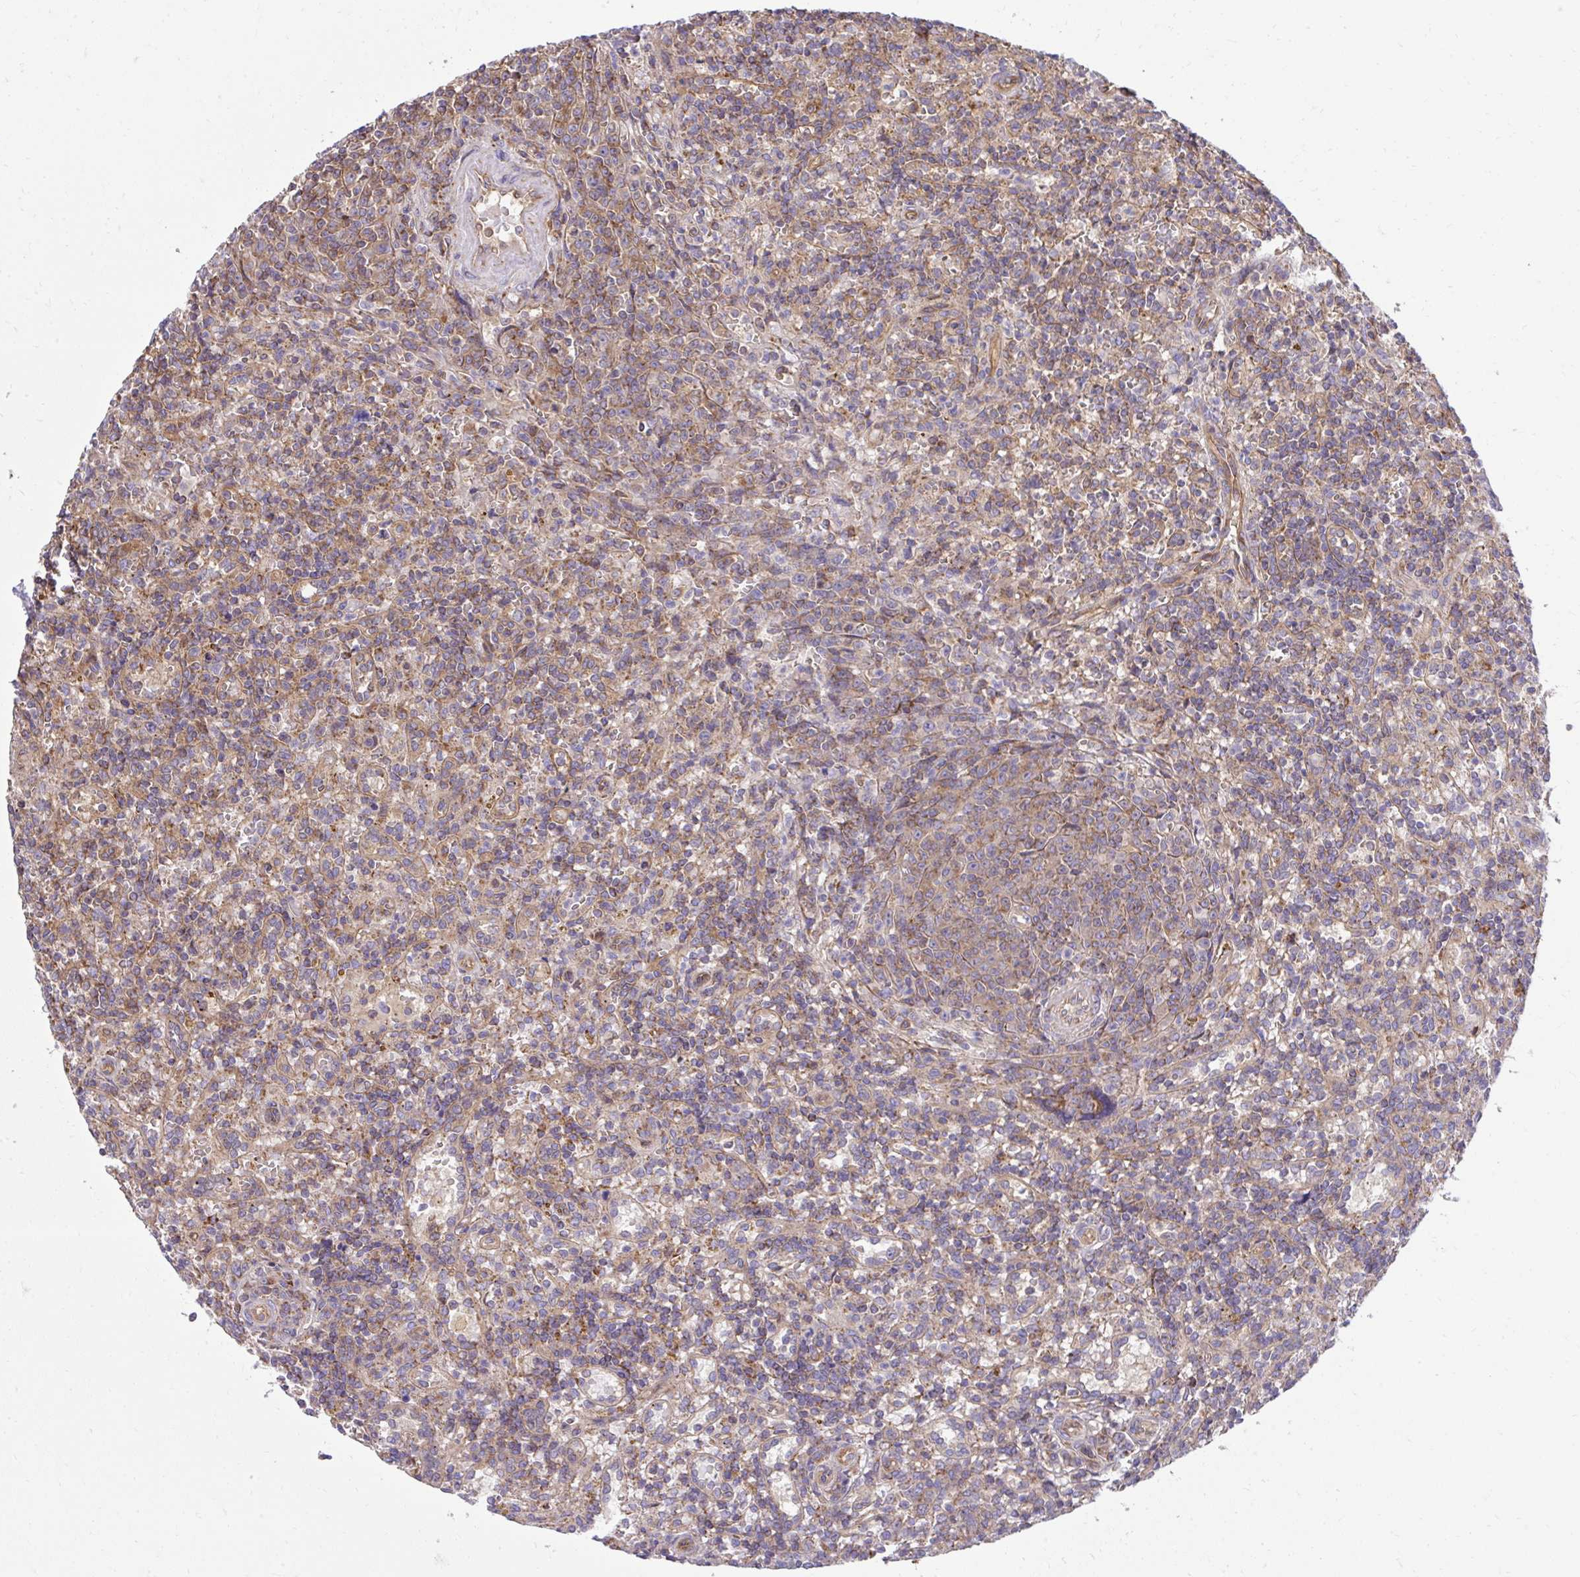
{"staining": {"intensity": "negative", "quantity": "none", "location": "none"}, "tissue": "lymphoma", "cell_type": "Tumor cells", "image_type": "cancer", "snomed": [{"axis": "morphology", "description": "Malignant lymphoma, non-Hodgkin's type, Low grade"}, {"axis": "topography", "description": "Spleen"}], "caption": "Immunohistochemistry histopathology image of lymphoma stained for a protein (brown), which displays no positivity in tumor cells.", "gene": "NMNAT3", "patient": {"sex": "male", "age": 67}}